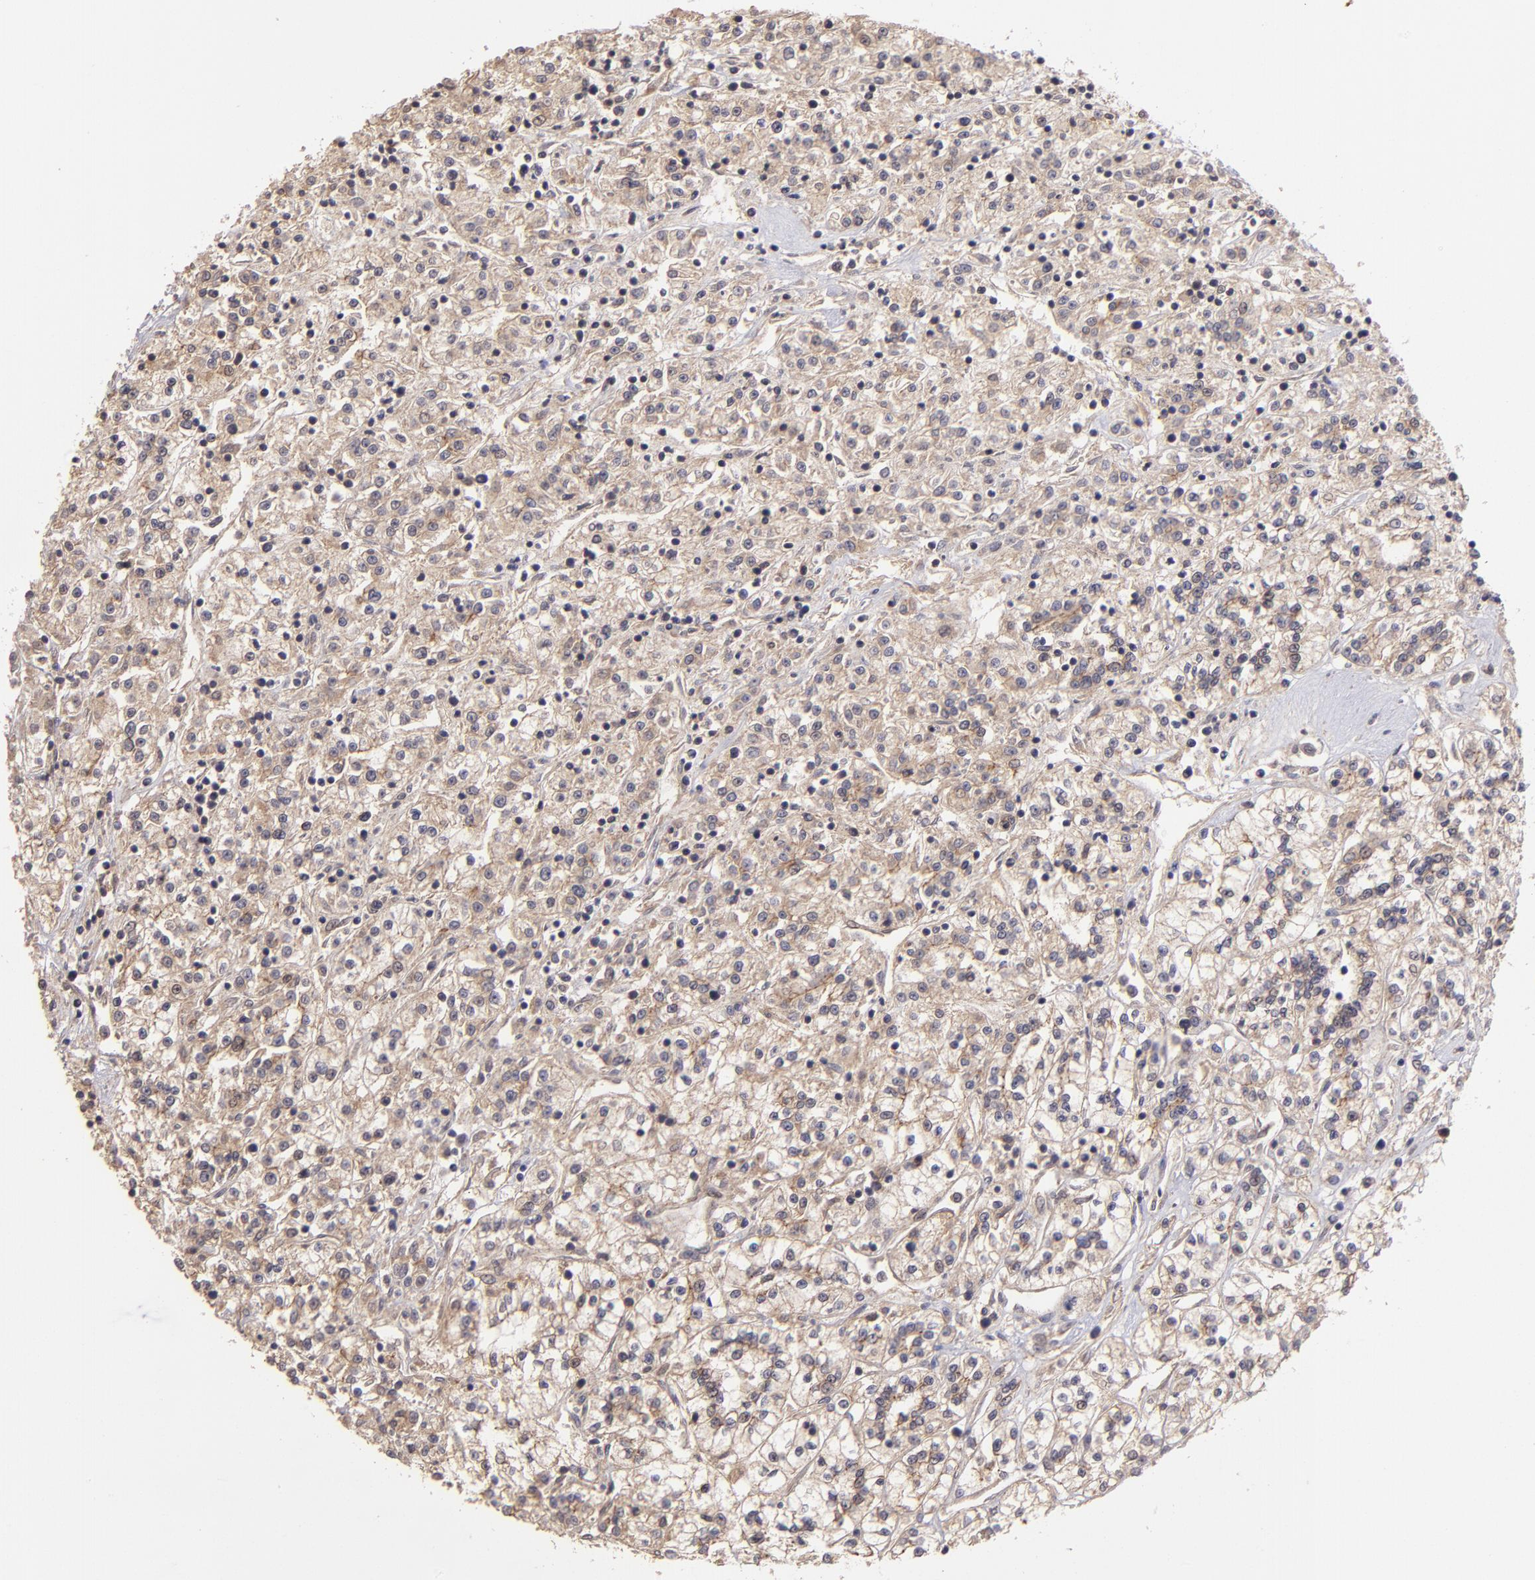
{"staining": {"intensity": "weak", "quantity": "25%-75%", "location": "cytoplasmic/membranous"}, "tissue": "renal cancer", "cell_type": "Tumor cells", "image_type": "cancer", "snomed": [{"axis": "morphology", "description": "Adenocarcinoma, NOS"}, {"axis": "topography", "description": "Kidney"}], "caption": "The histopathology image shows a brown stain indicating the presence of a protein in the cytoplasmic/membranous of tumor cells in renal cancer.", "gene": "SIPA1L1", "patient": {"sex": "female", "age": 76}}